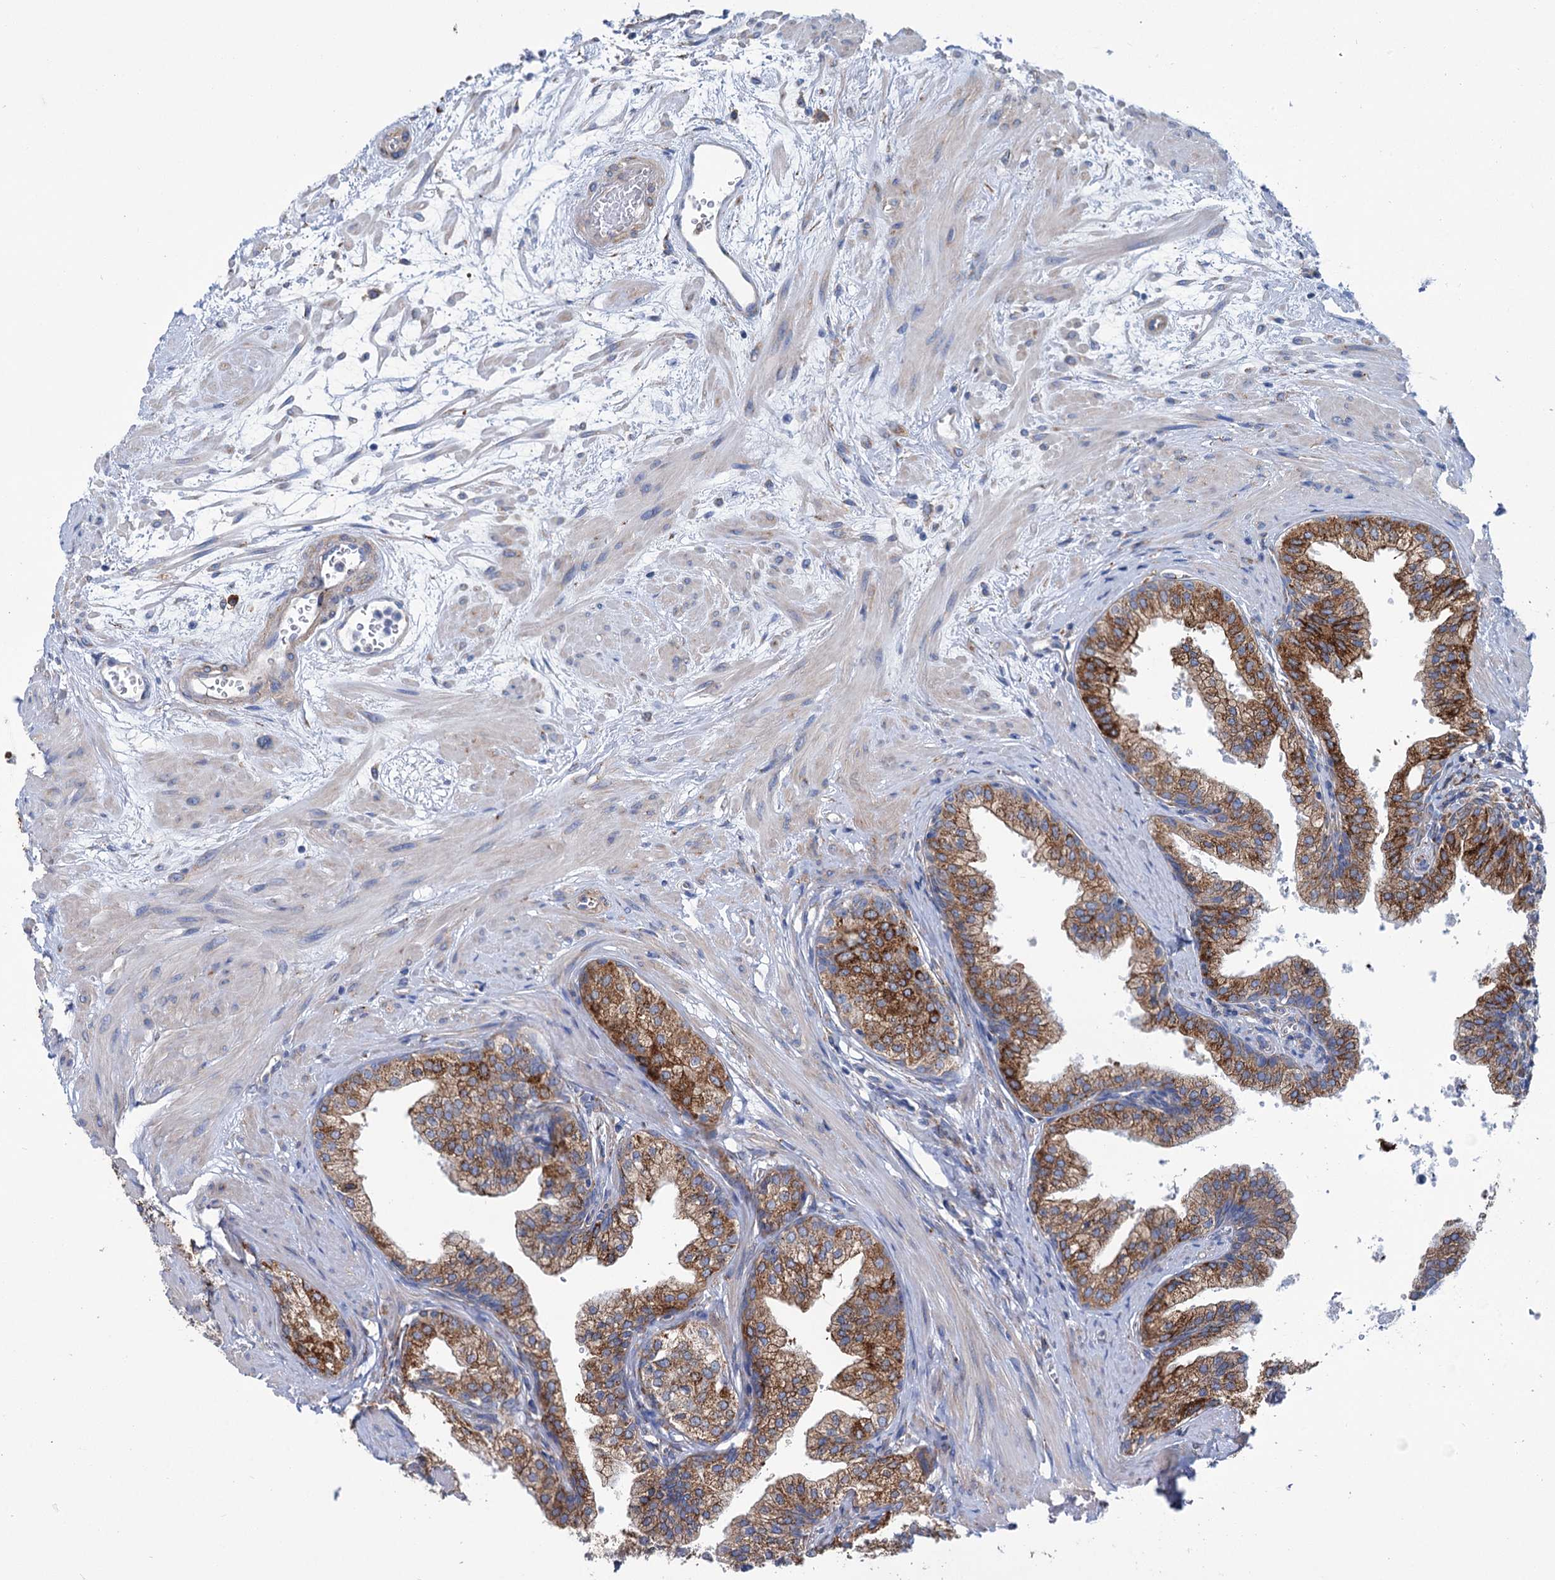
{"staining": {"intensity": "moderate", "quantity": "25%-75%", "location": "cytoplasmic/membranous"}, "tissue": "prostate", "cell_type": "Glandular cells", "image_type": "normal", "snomed": [{"axis": "morphology", "description": "Normal tissue, NOS"}, {"axis": "topography", "description": "Prostate"}], "caption": "Immunohistochemical staining of benign human prostate reveals moderate cytoplasmic/membranous protein positivity in approximately 25%-75% of glandular cells.", "gene": "SHE", "patient": {"sex": "male", "age": 60}}